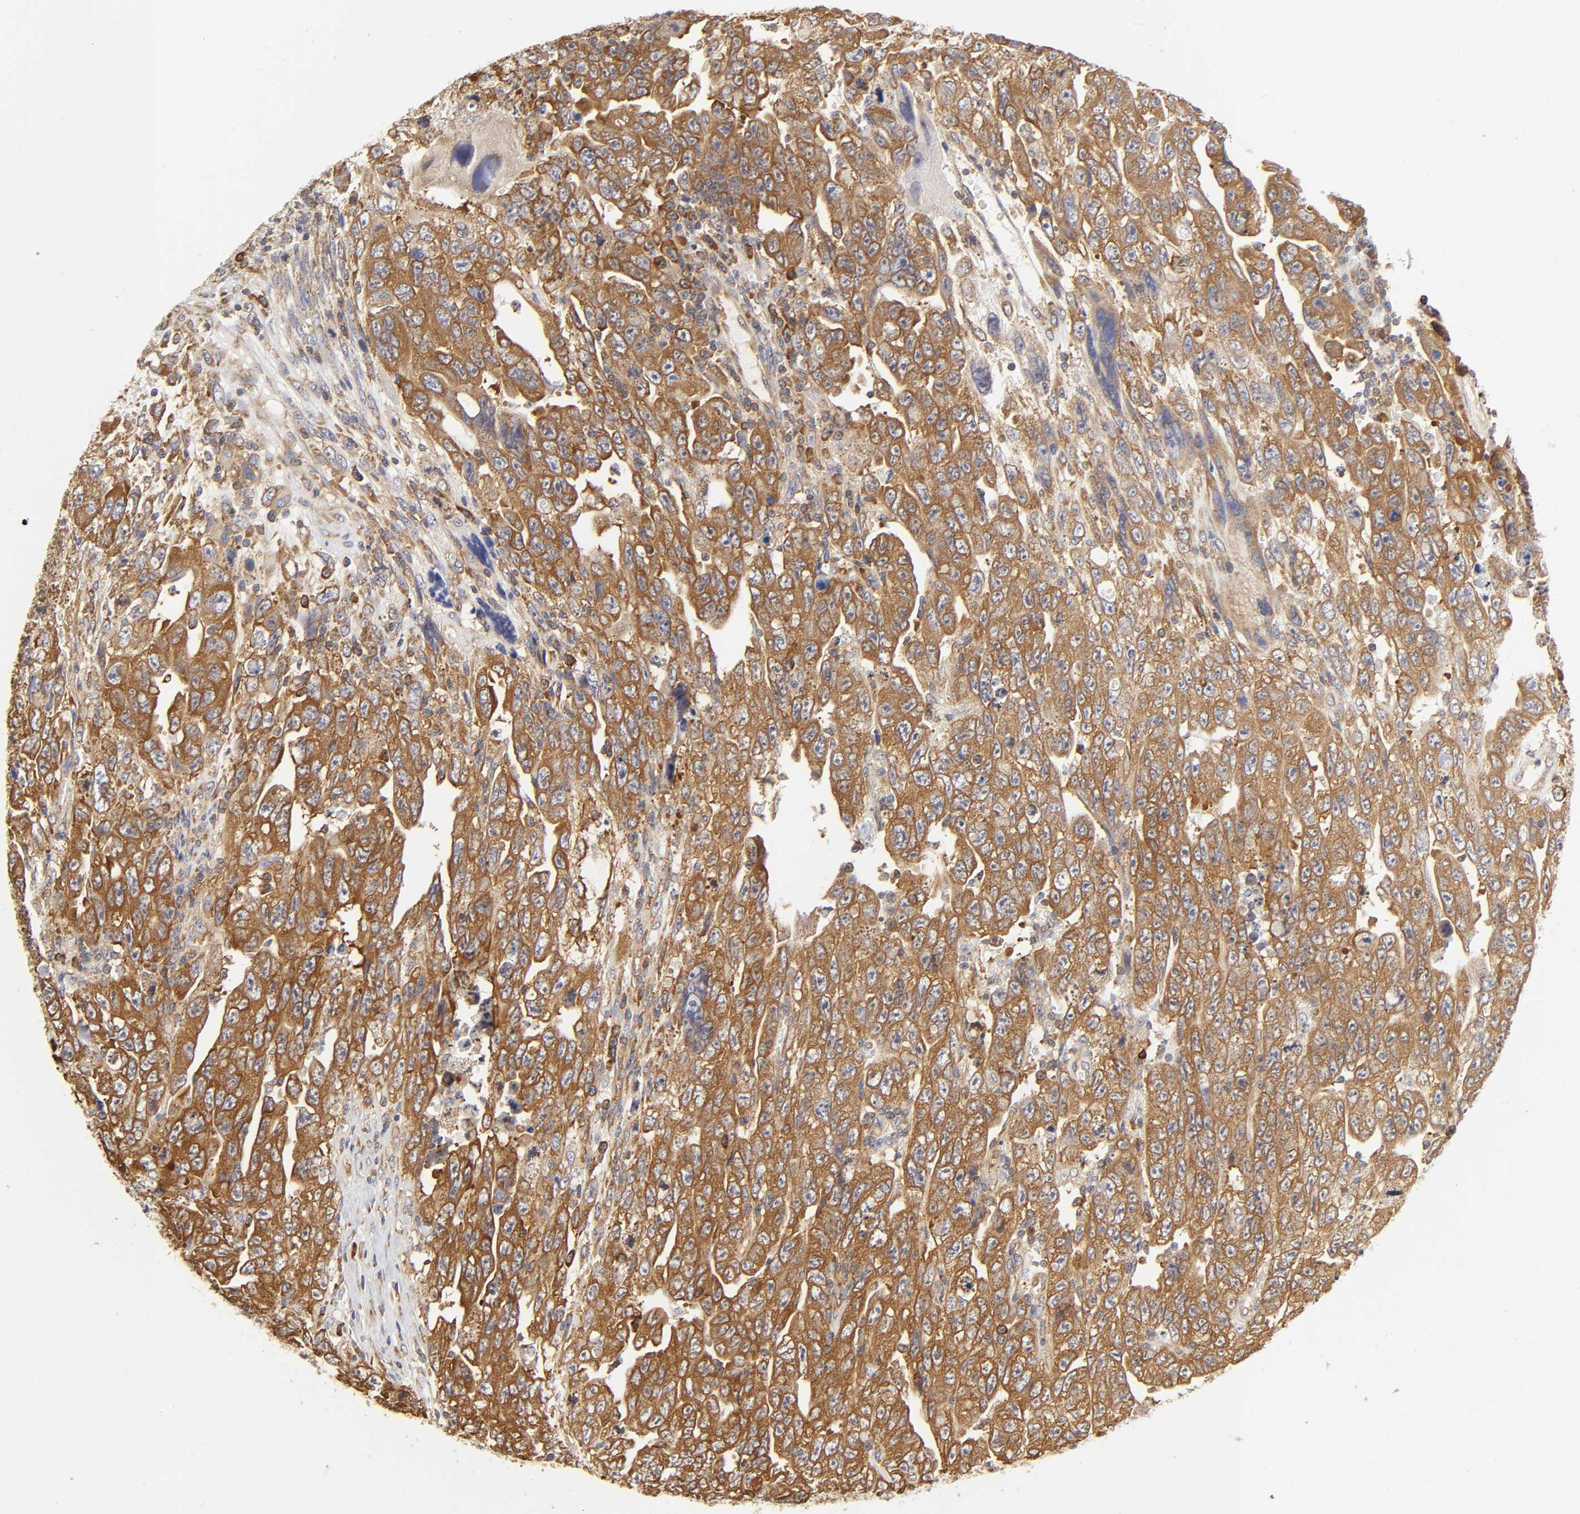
{"staining": {"intensity": "strong", "quantity": ">75%", "location": "cytoplasmic/membranous"}, "tissue": "testis cancer", "cell_type": "Tumor cells", "image_type": "cancer", "snomed": [{"axis": "morphology", "description": "Carcinoma, Embryonal, NOS"}, {"axis": "topography", "description": "Testis"}], "caption": "Protein expression by IHC shows strong cytoplasmic/membranous positivity in about >75% of tumor cells in embryonal carcinoma (testis).", "gene": "RPL14", "patient": {"sex": "male", "age": 28}}